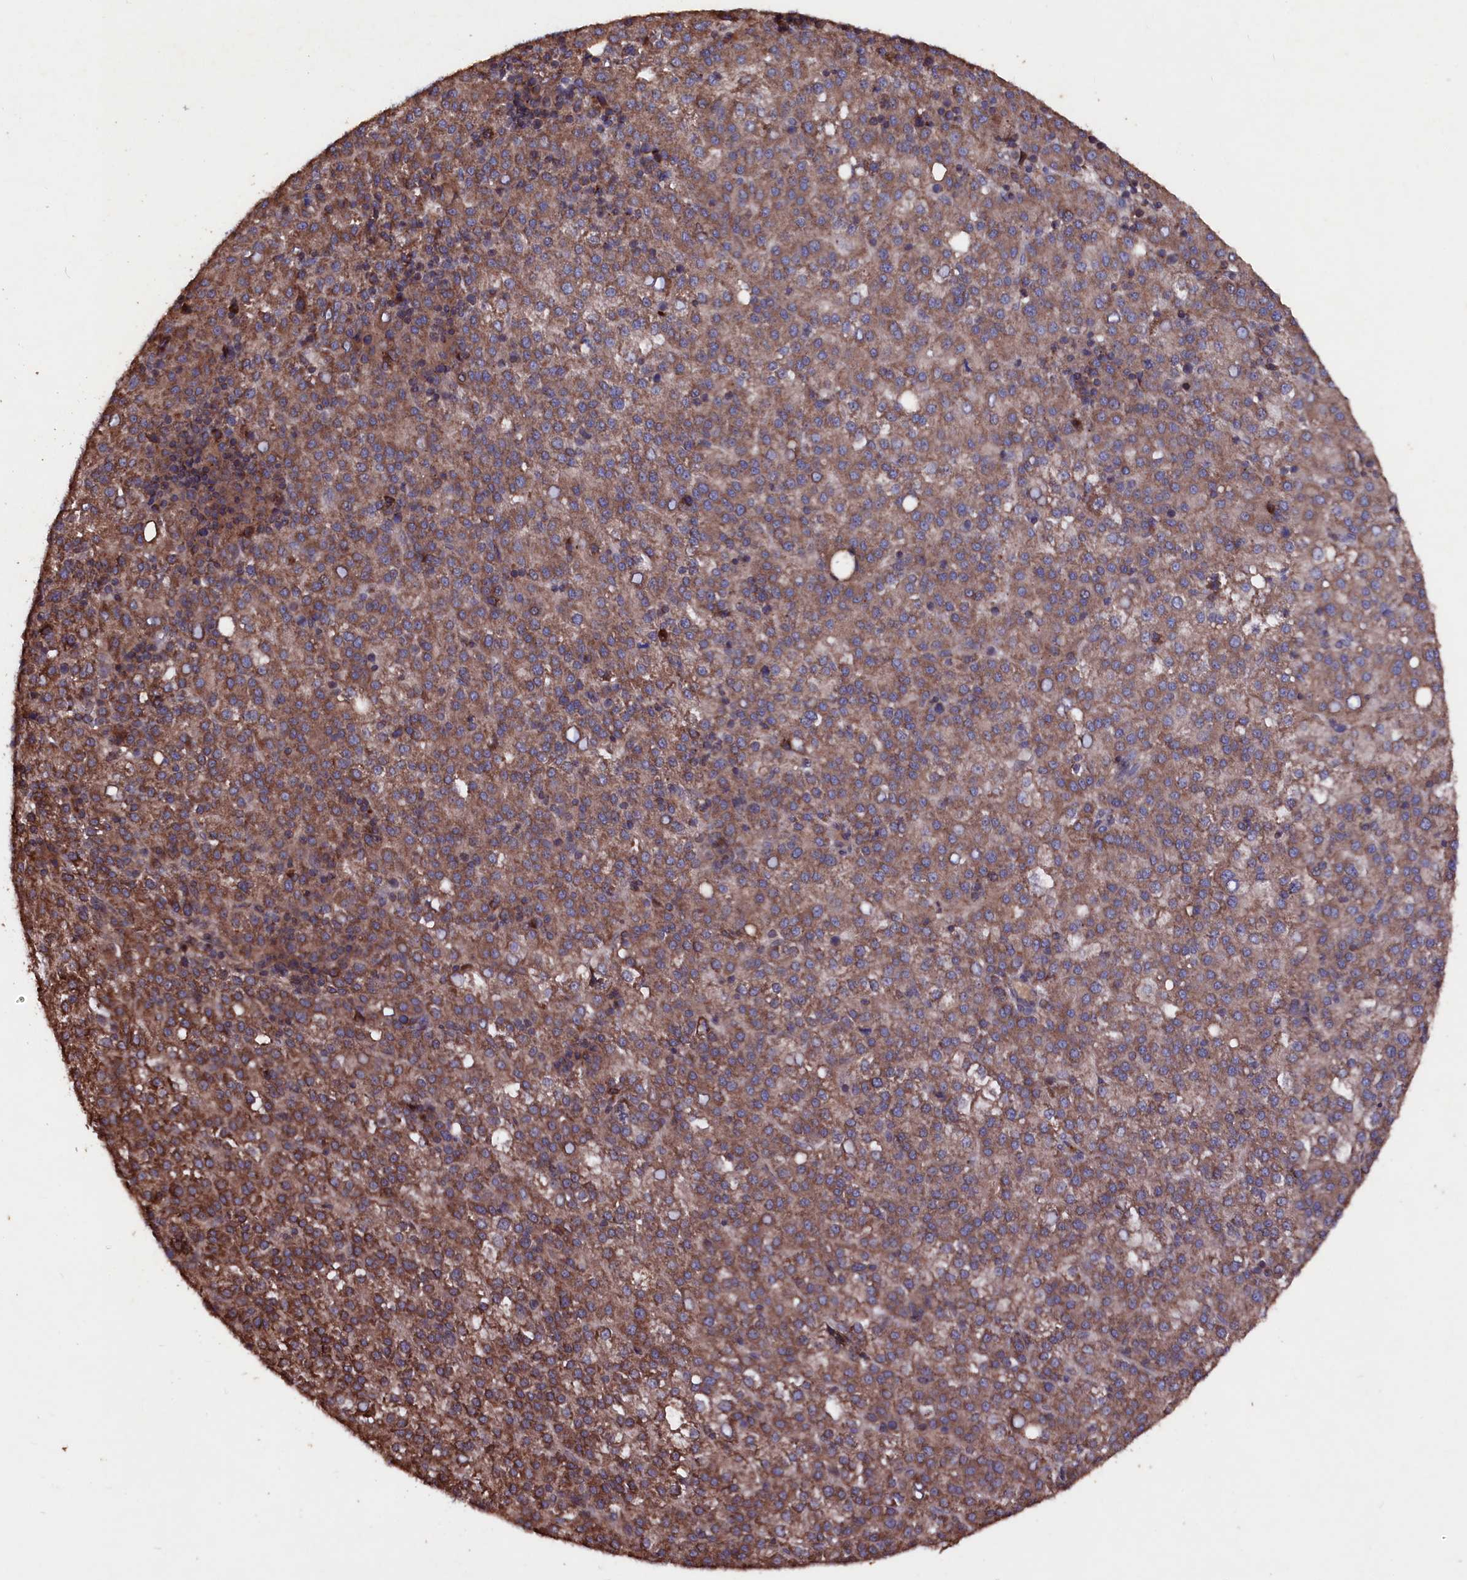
{"staining": {"intensity": "moderate", "quantity": ">75%", "location": "cytoplasmic/membranous"}, "tissue": "liver cancer", "cell_type": "Tumor cells", "image_type": "cancer", "snomed": [{"axis": "morphology", "description": "Carcinoma, Hepatocellular, NOS"}, {"axis": "topography", "description": "Liver"}], "caption": "This image displays liver cancer stained with IHC to label a protein in brown. The cytoplasmic/membranous of tumor cells show moderate positivity for the protein. Nuclei are counter-stained blue.", "gene": "MYO1H", "patient": {"sex": "female", "age": 58}}